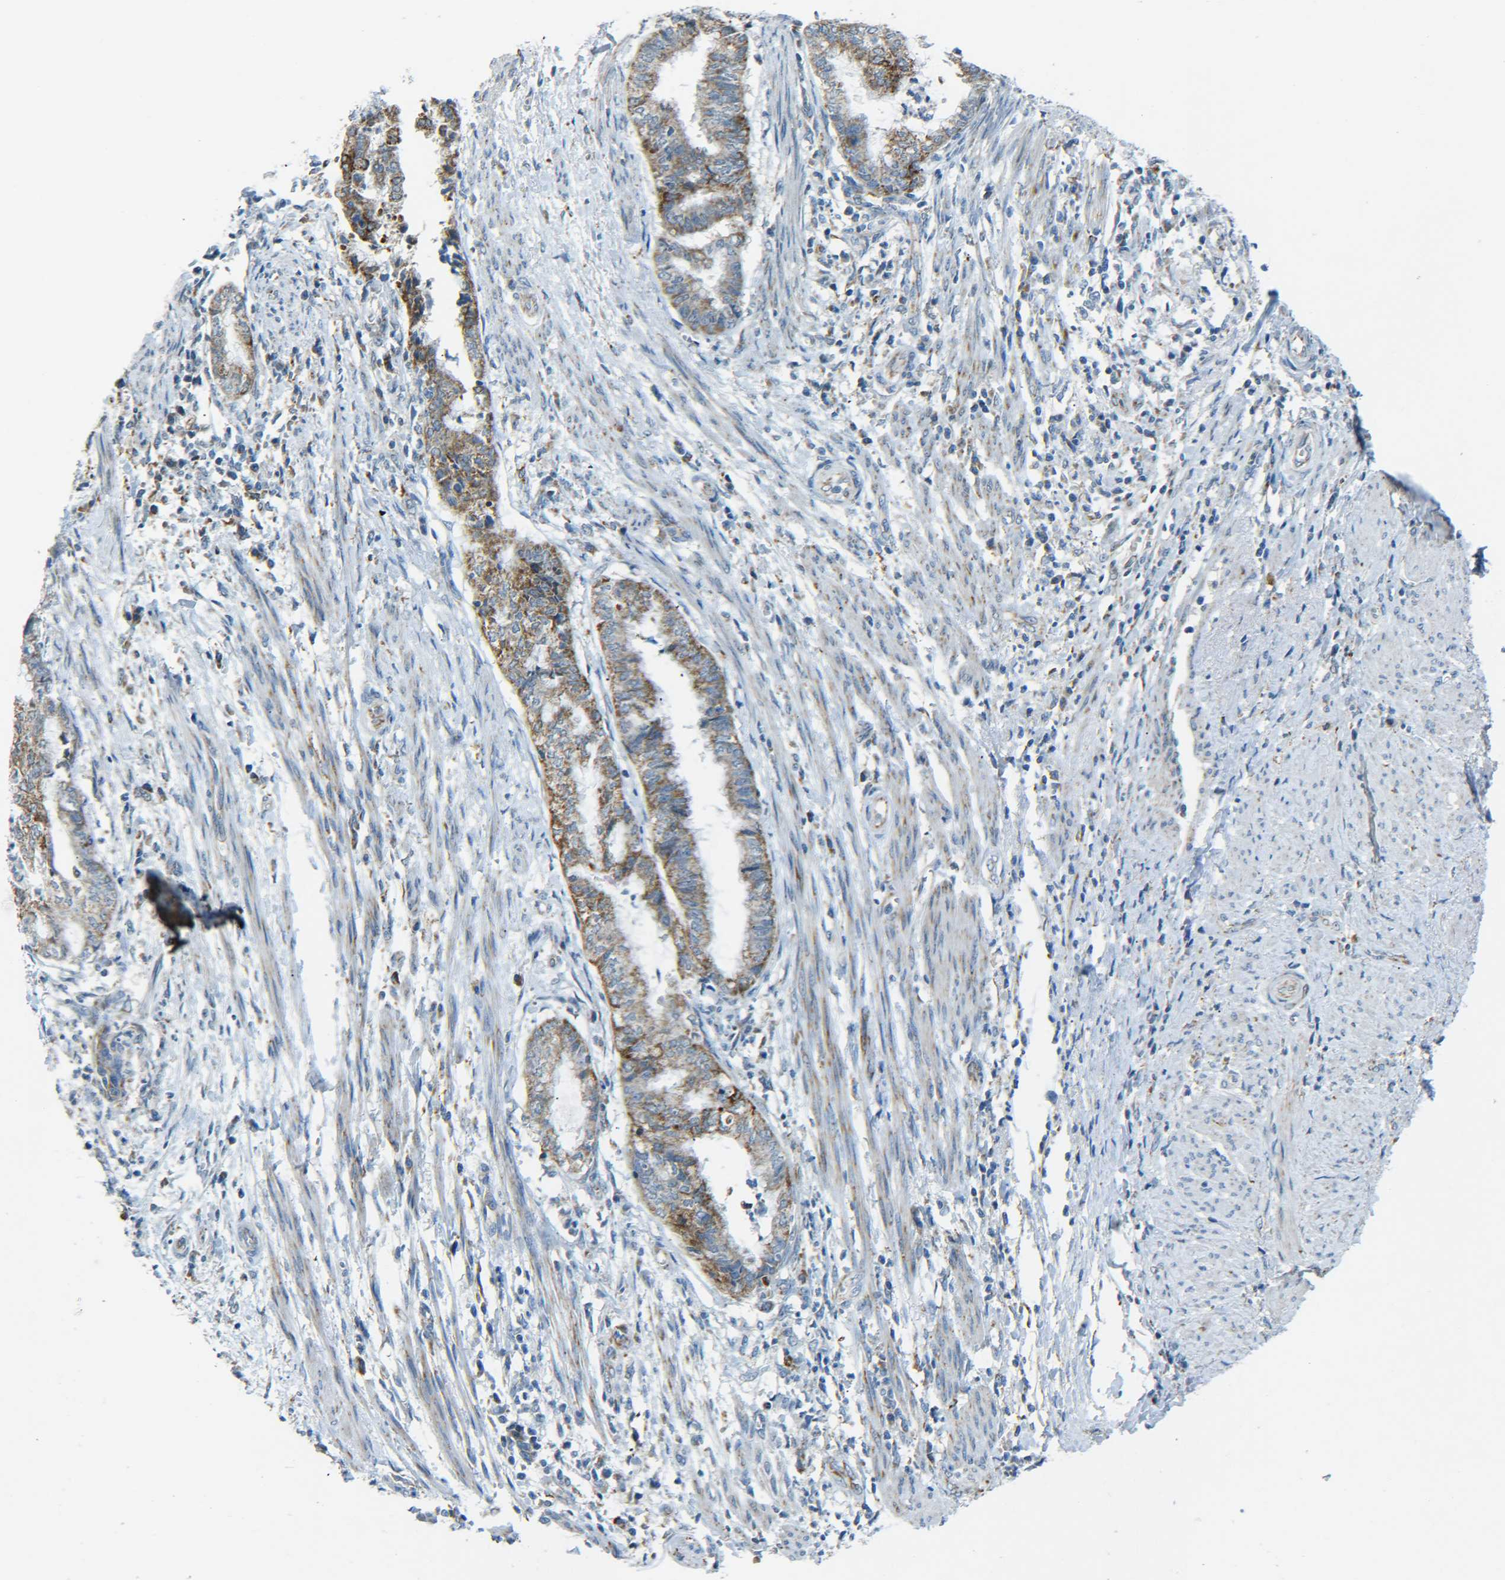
{"staining": {"intensity": "moderate", "quantity": ">75%", "location": "cytoplasmic/membranous"}, "tissue": "endometrial cancer", "cell_type": "Tumor cells", "image_type": "cancer", "snomed": [{"axis": "morphology", "description": "Necrosis, NOS"}, {"axis": "morphology", "description": "Adenocarcinoma, NOS"}, {"axis": "topography", "description": "Endometrium"}], "caption": "Moderate cytoplasmic/membranous expression for a protein is present in approximately >75% of tumor cells of endometrial adenocarcinoma using immunohistochemistry (IHC).", "gene": "CYB5R1", "patient": {"sex": "female", "age": 79}}